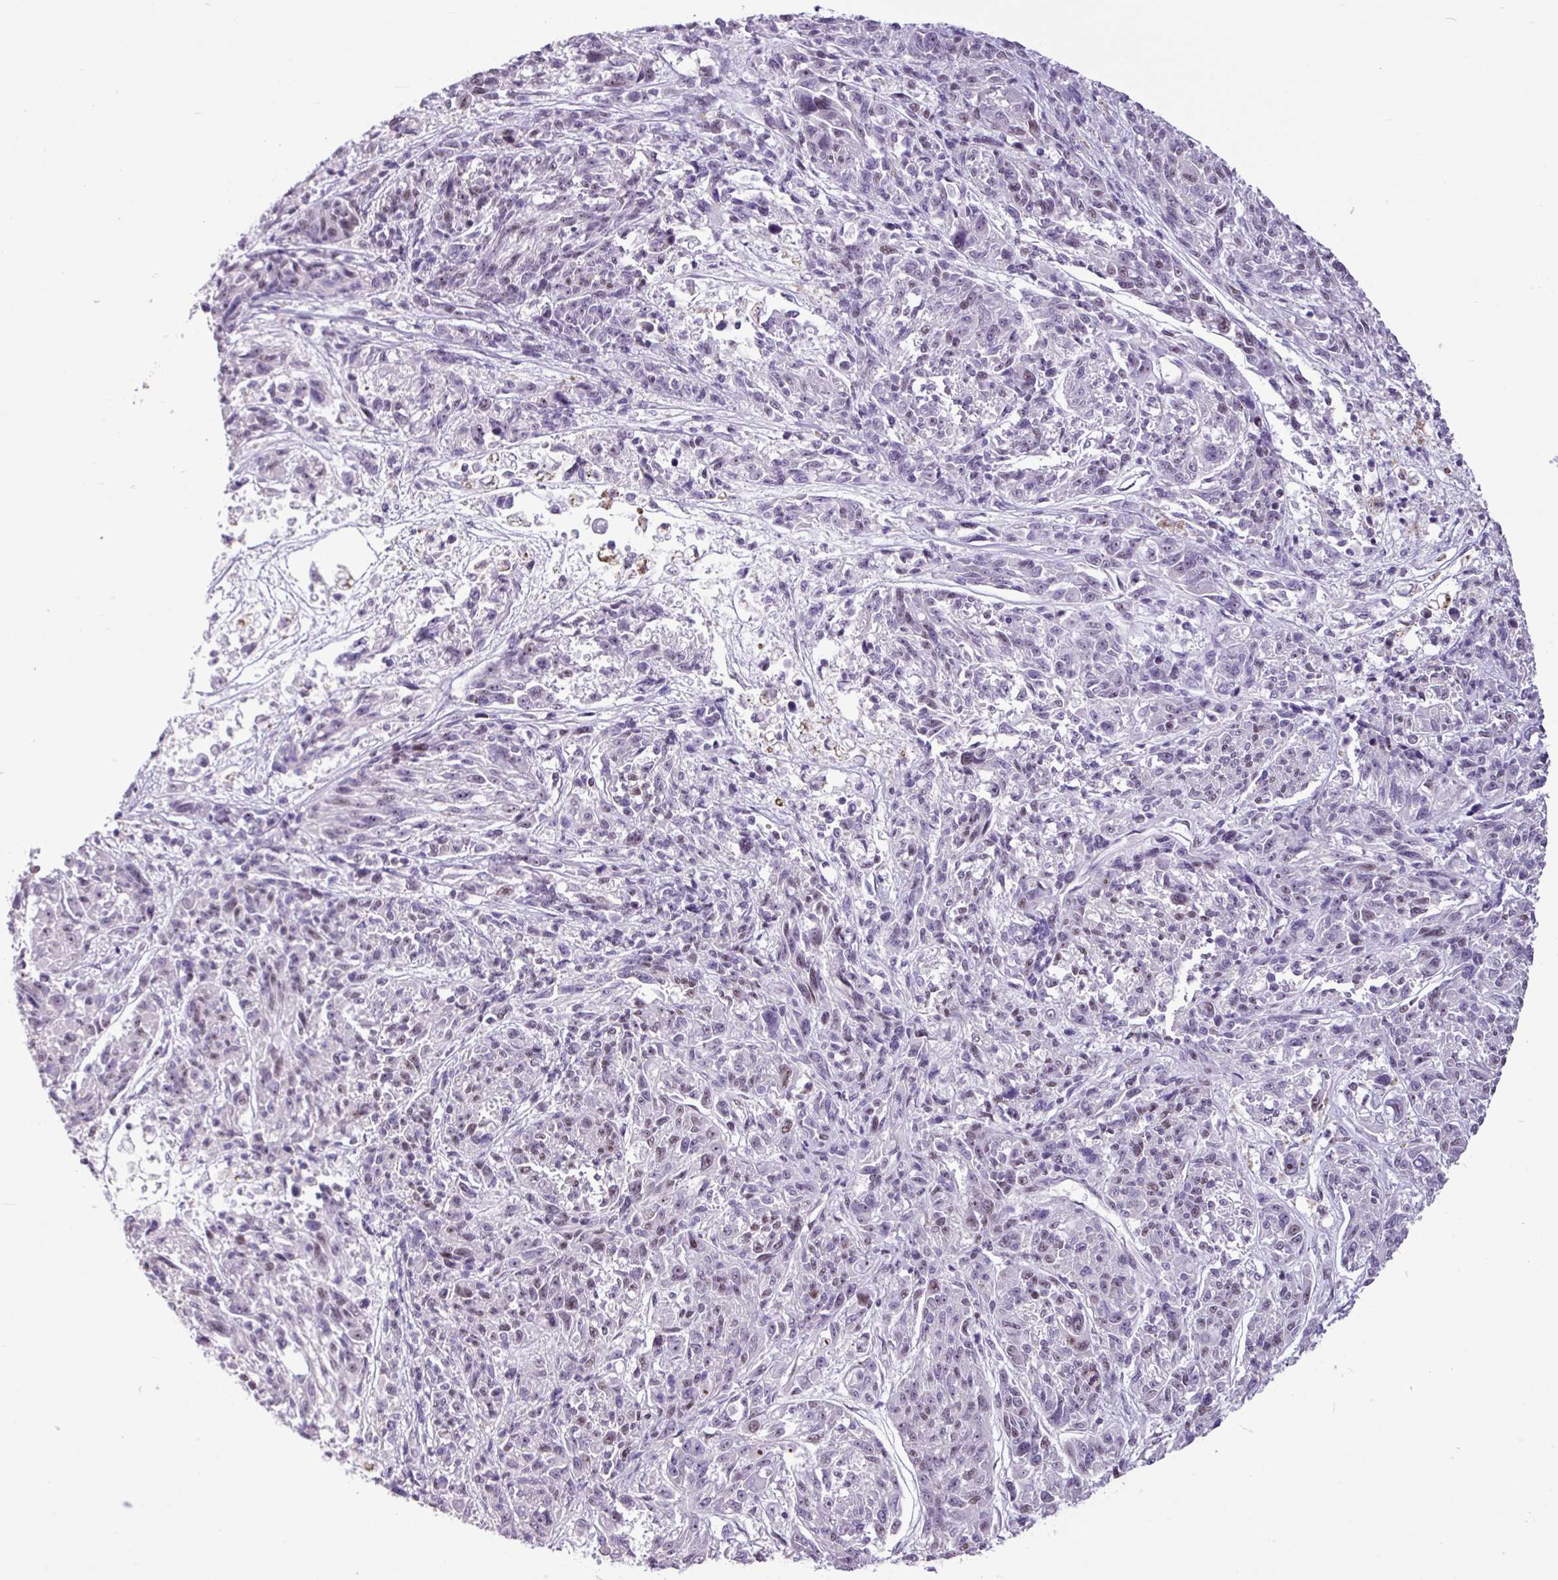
{"staining": {"intensity": "moderate", "quantity": "<25%", "location": "nuclear"}, "tissue": "melanoma", "cell_type": "Tumor cells", "image_type": "cancer", "snomed": [{"axis": "morphology", "description": "Malignant melanoma, NOS"}, {"axis": "topography", "description": "Skin"}], "caption": "Immunohistochemistry (DAB) staining of human malignant melanoma demonstrates moderate nuclear protein positivity in approximately <25% of tumor cells.", "gene": "UTP18", "patient": {"sex": "male", "age": 53}}